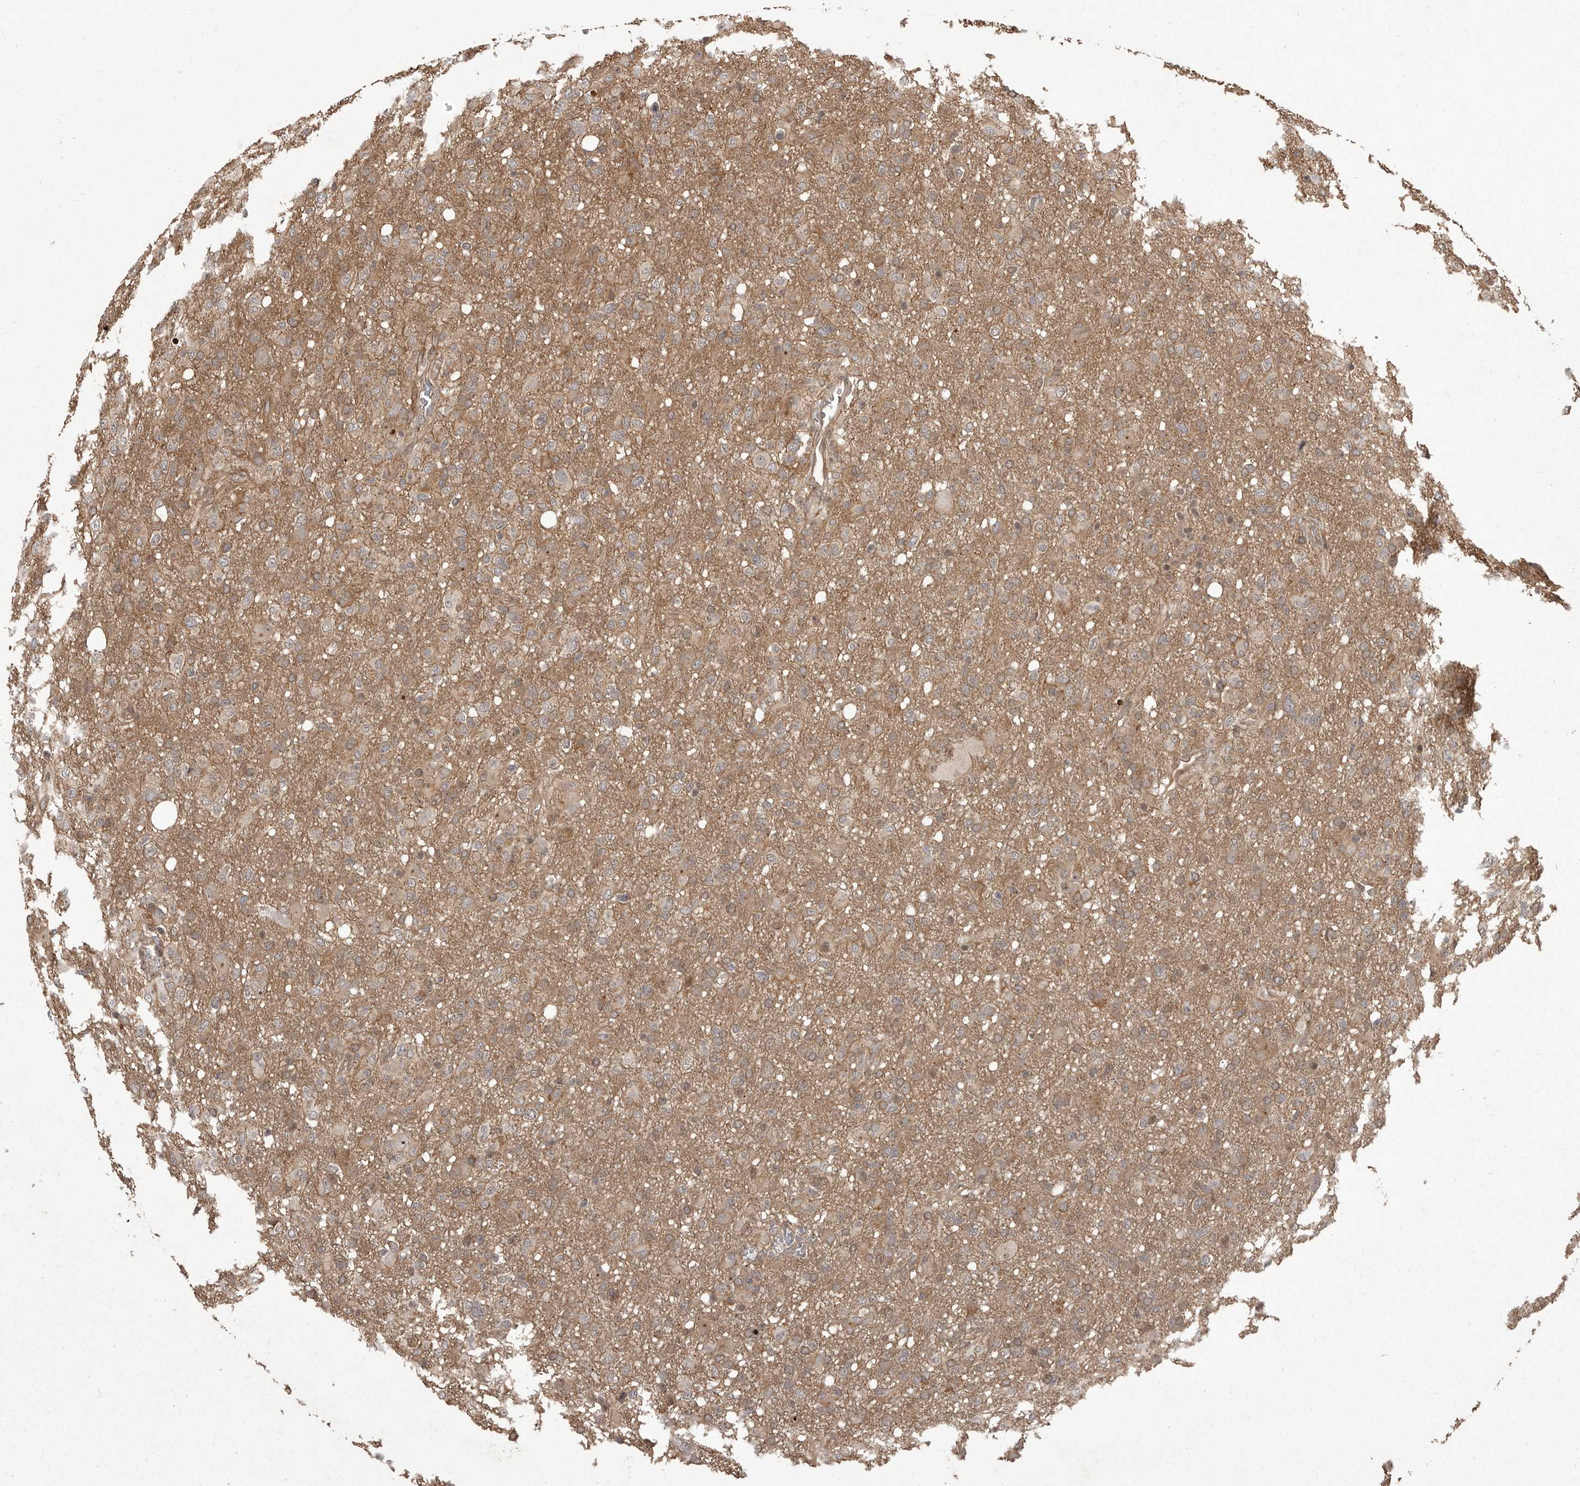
{"staining": {"intensity": "moderate", "quantity": ">75%", "location": "cytoplasmic/membranous"}, "tissue": "glioma", "cell_type": "Tumor cells", "image_type": "cancer", "snomed": [{"axis": "morphology", "description": "Glioma, malignant, High grade"}, {"axis": "topography", "description": "Brain"}], "caption": "This micrograph exhibits immunohistochemistry (IHC) staining of glioma, with medium moderate cytoplasmic/membranous expression in approximately >75% of tumor cells.", "gene": "DNAJC8", "patient": {"sex": "female", "age": 57}}